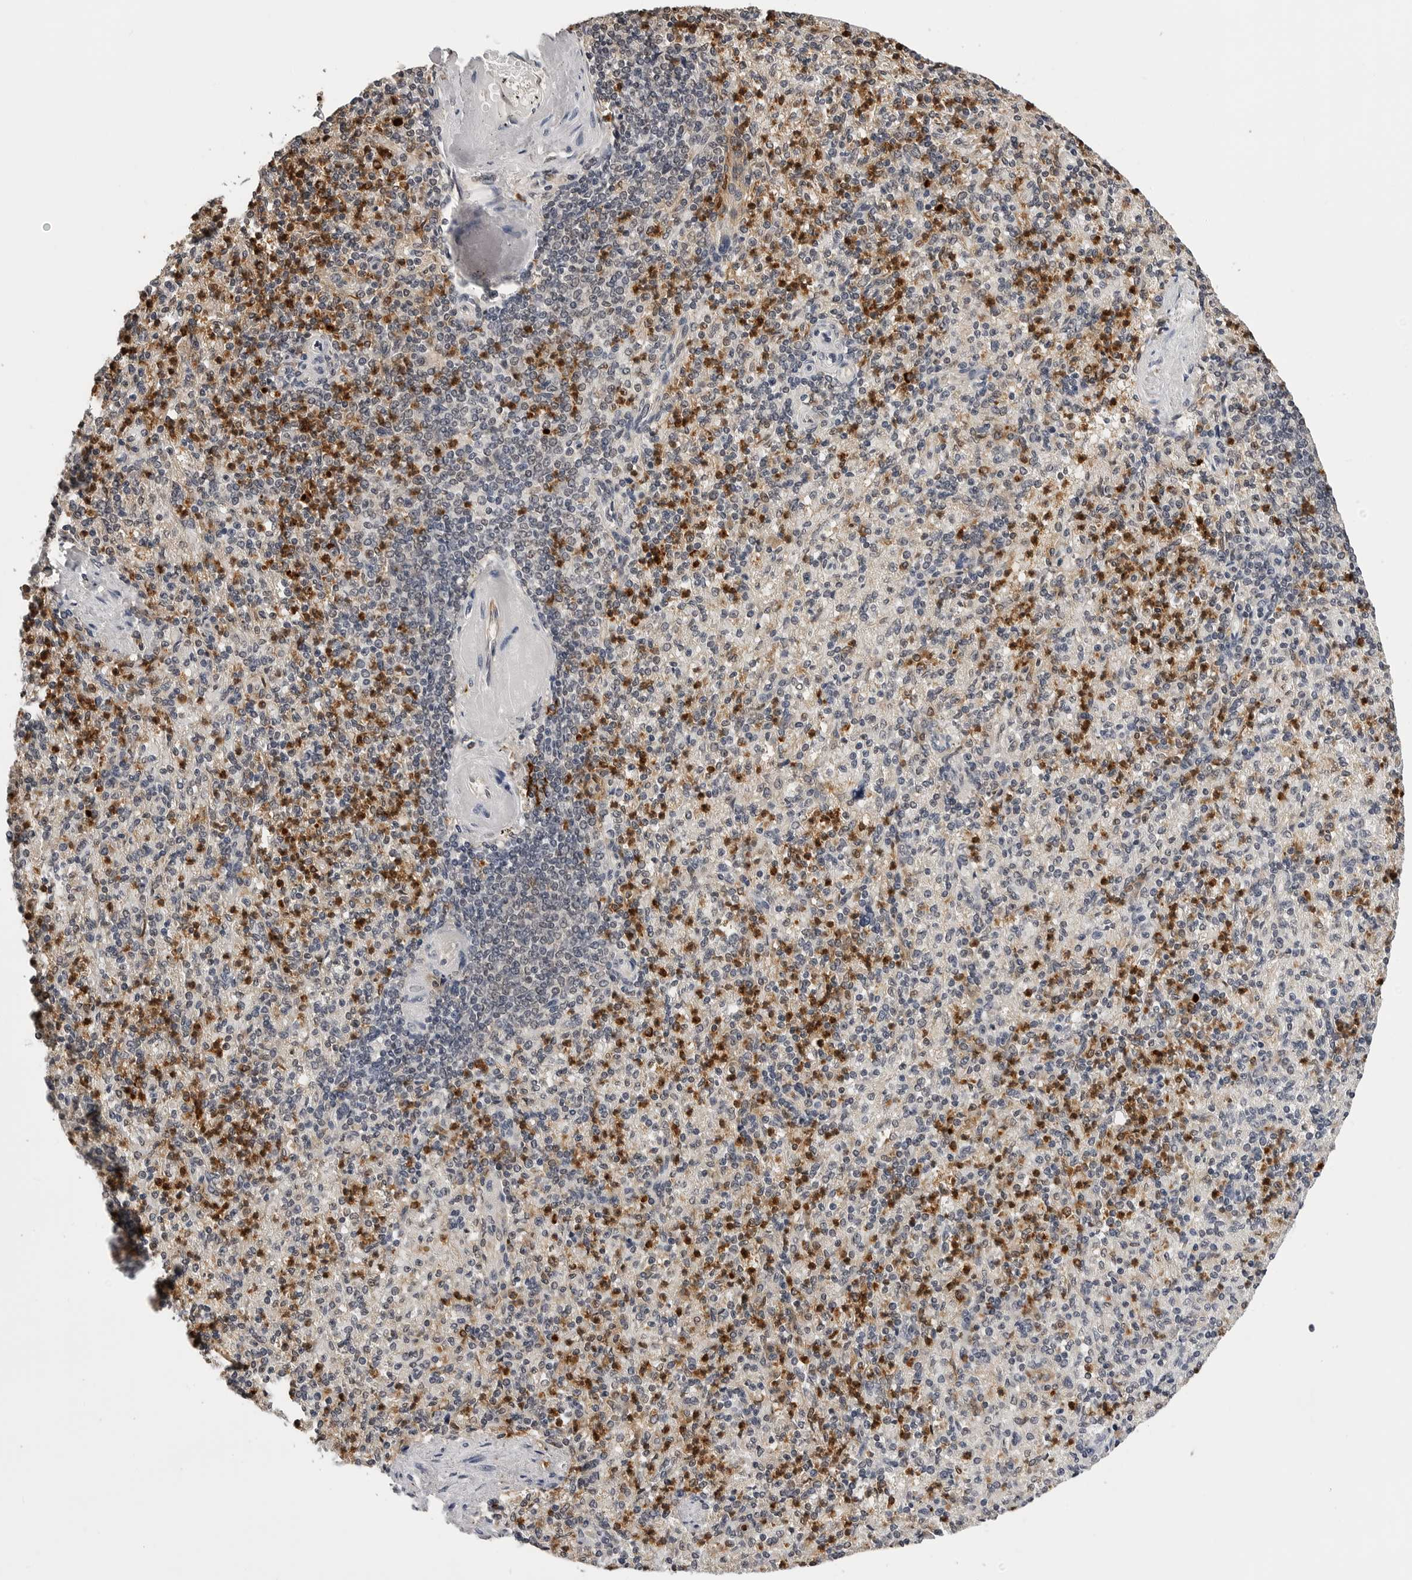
{"staining": {"intensity": "moderate", "quantity": "25%-75%", "location": "cytoplasmic/membranous"}, "tissue": "spleen", "cell_type": "Cells in red pulp", "image_type": "normal", "snomed": [{"axis": "morphology", "description": "Normal tissue, NOS"}, {"axis": "topography", "description": "Spleen"}], "caption": "Cells in red pulp exhibit medium levels of moderate cytoplasmic/membranous expression in about 25%-75% of cells in unremarkable spleen.", "gene": "TRMT13", "patient": {"sex": "female", "age": 74}}